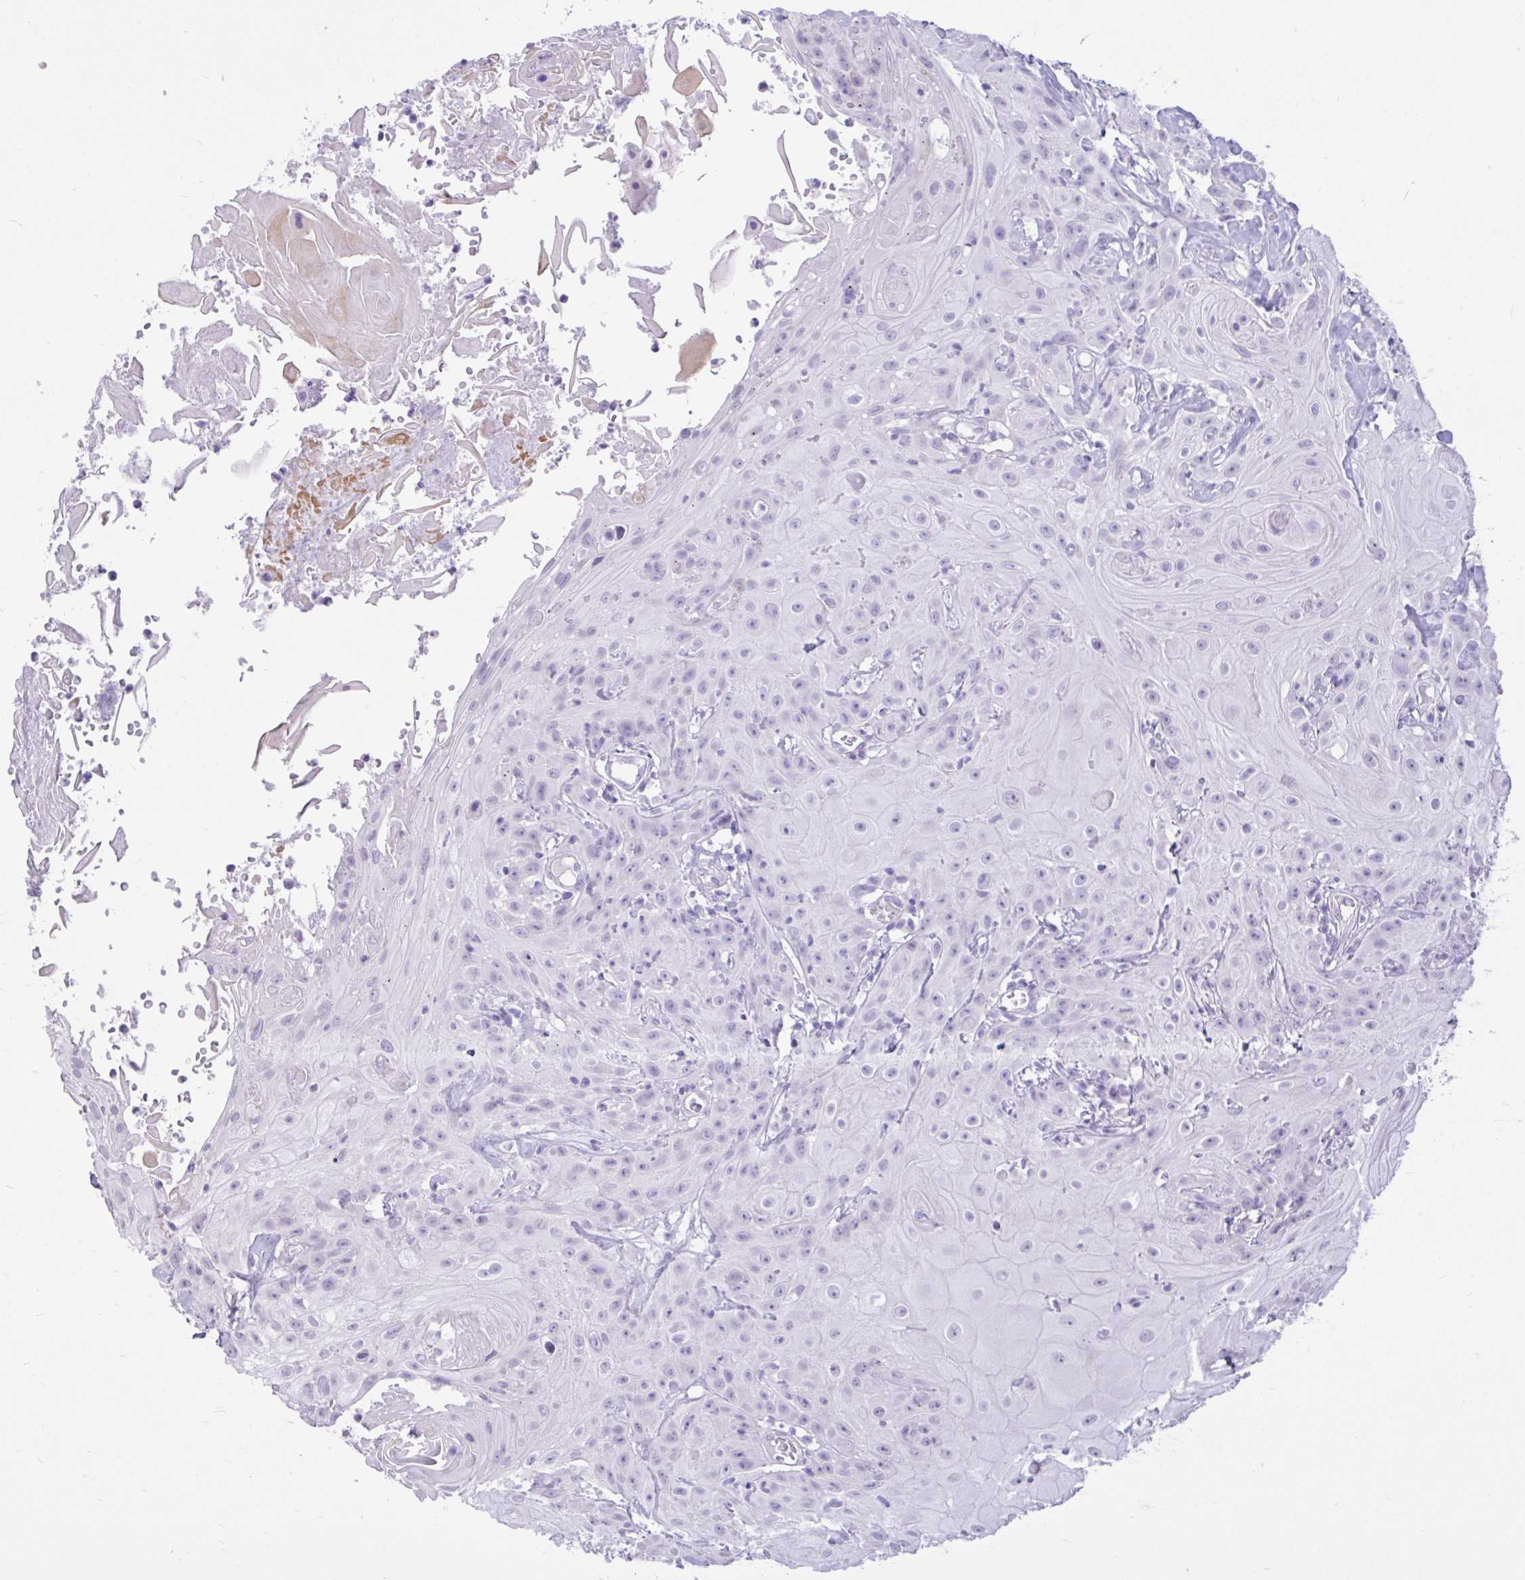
{"staining": {"intensity": "negative", "quantity": "none", "location": "none"}, "tissue": "head and neck cancer", "cell_type": "Tumor cells", "image_type": "cancer", "snomed": [{"axis": "morphology", "description": "Squamous cell carcinoma, NOS"}, {"axis": "topography", "description": "Skin"}, {"axis": "topography", "description": "Head-Neck"}], "caption": "Immunohistochemistry of human squamous cell carcinoma (head and neck) shows no positivity in tumor cells. (DAB (3,3'-diaminobenzidine) immunohistochemistry (IHC) with hematoxylin counter stain).", "gene": "REEP1", "patient": {"sex": "male", "age": 80}}